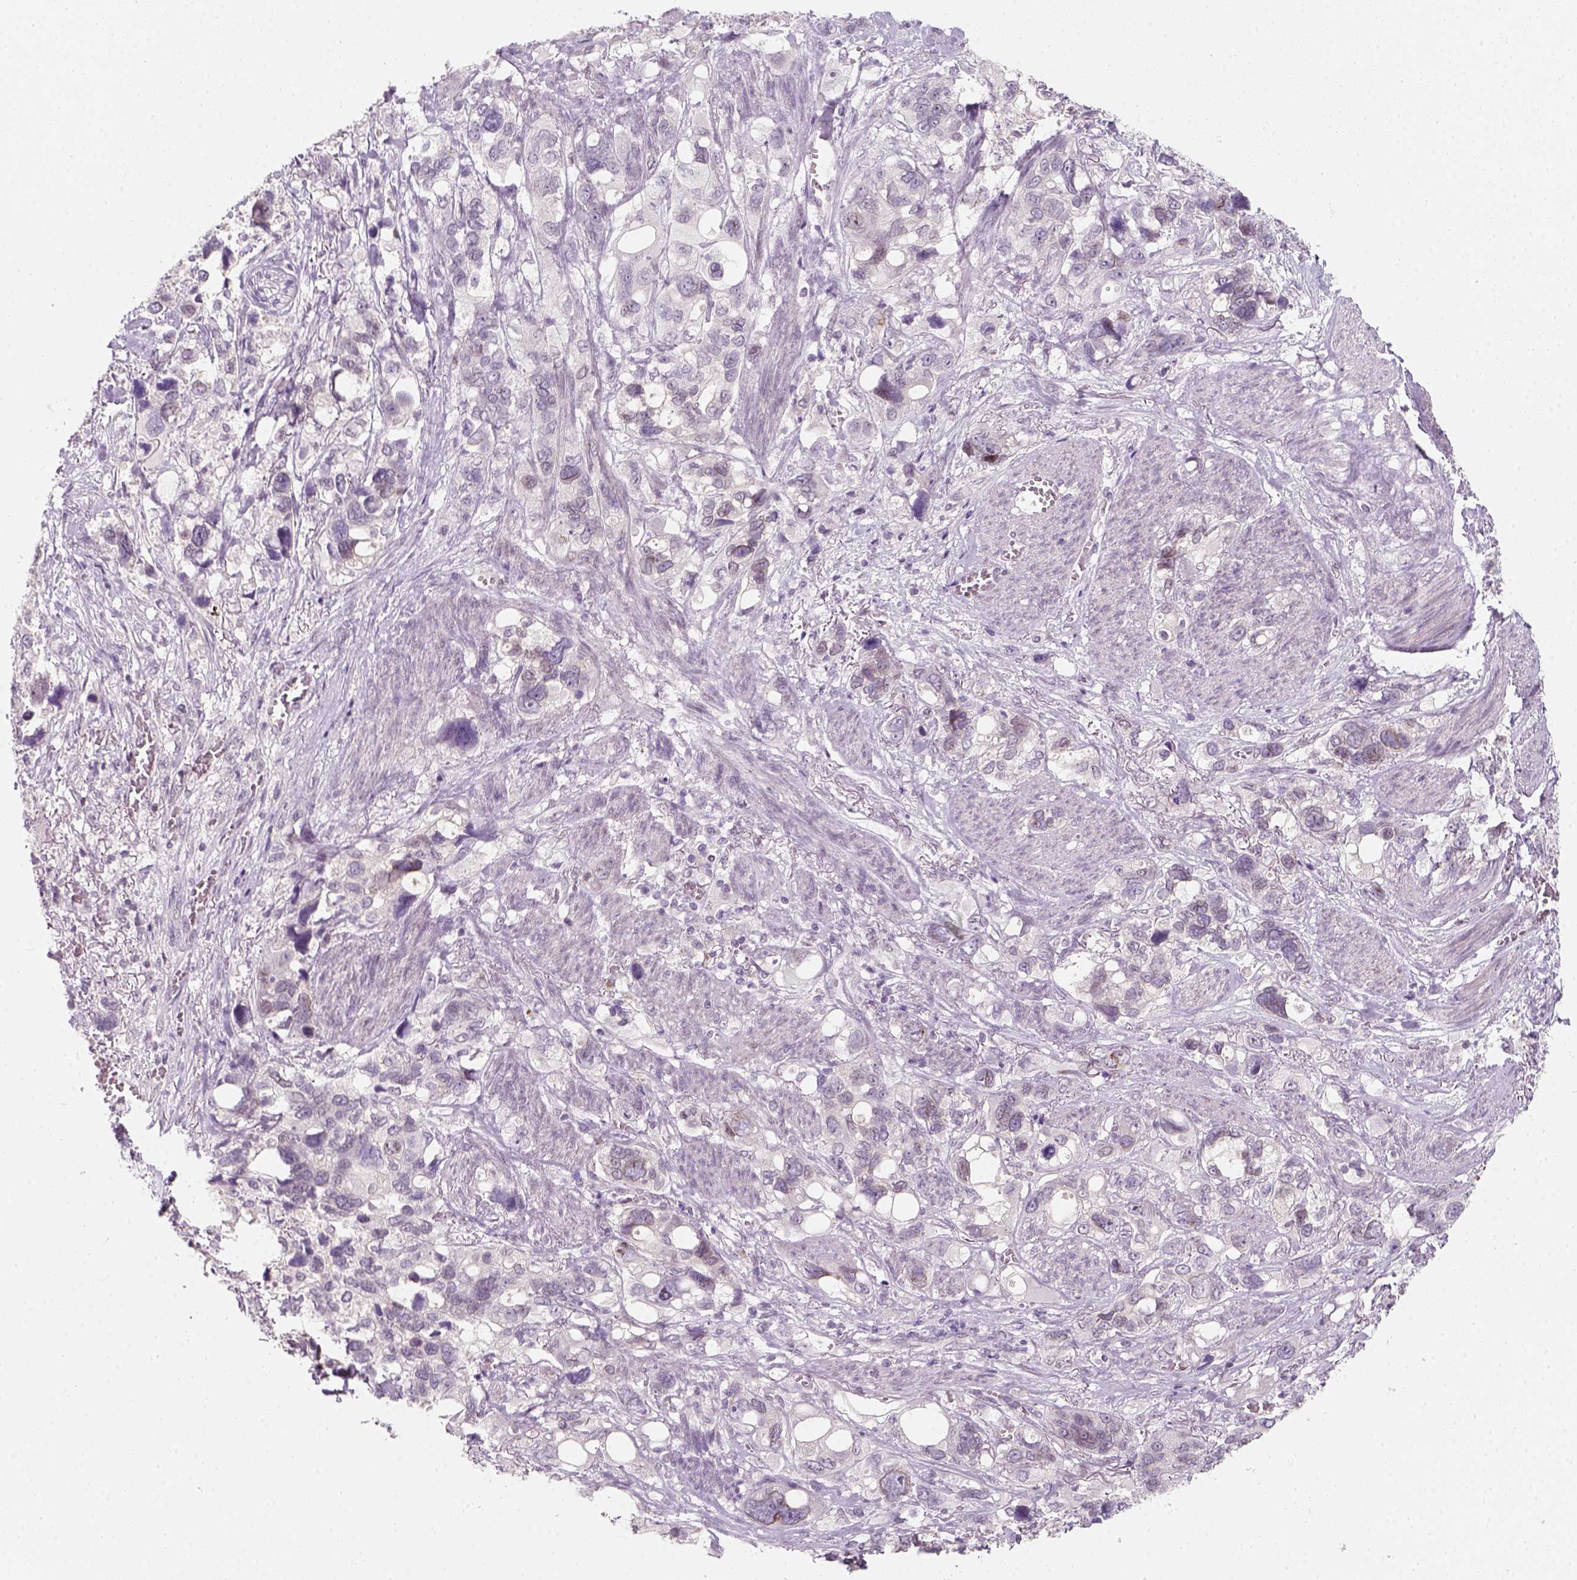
{"staining": {"intensity": "negative", "quantity": "none", "location": "none"}, "tissue": "stomach cancer", "cell_type": "Tumor cells", "image_type": "cancer", "snomed": [{"axis": "morphology", "description": "Adenocarcinoma, NOS"}, {"axis": "topography", "description": "Stomach, upper"}], "caption": "The immunohistochemistry (IHC) image has no significant expression in tumor cells of stomach adenocarcinoma tissue. The staining is performed using DAB brown chromogen with nuclei counter-stained in using hematoxylin.", "gene": "TP53", "patient": {"sex": "female", "age": 81}}